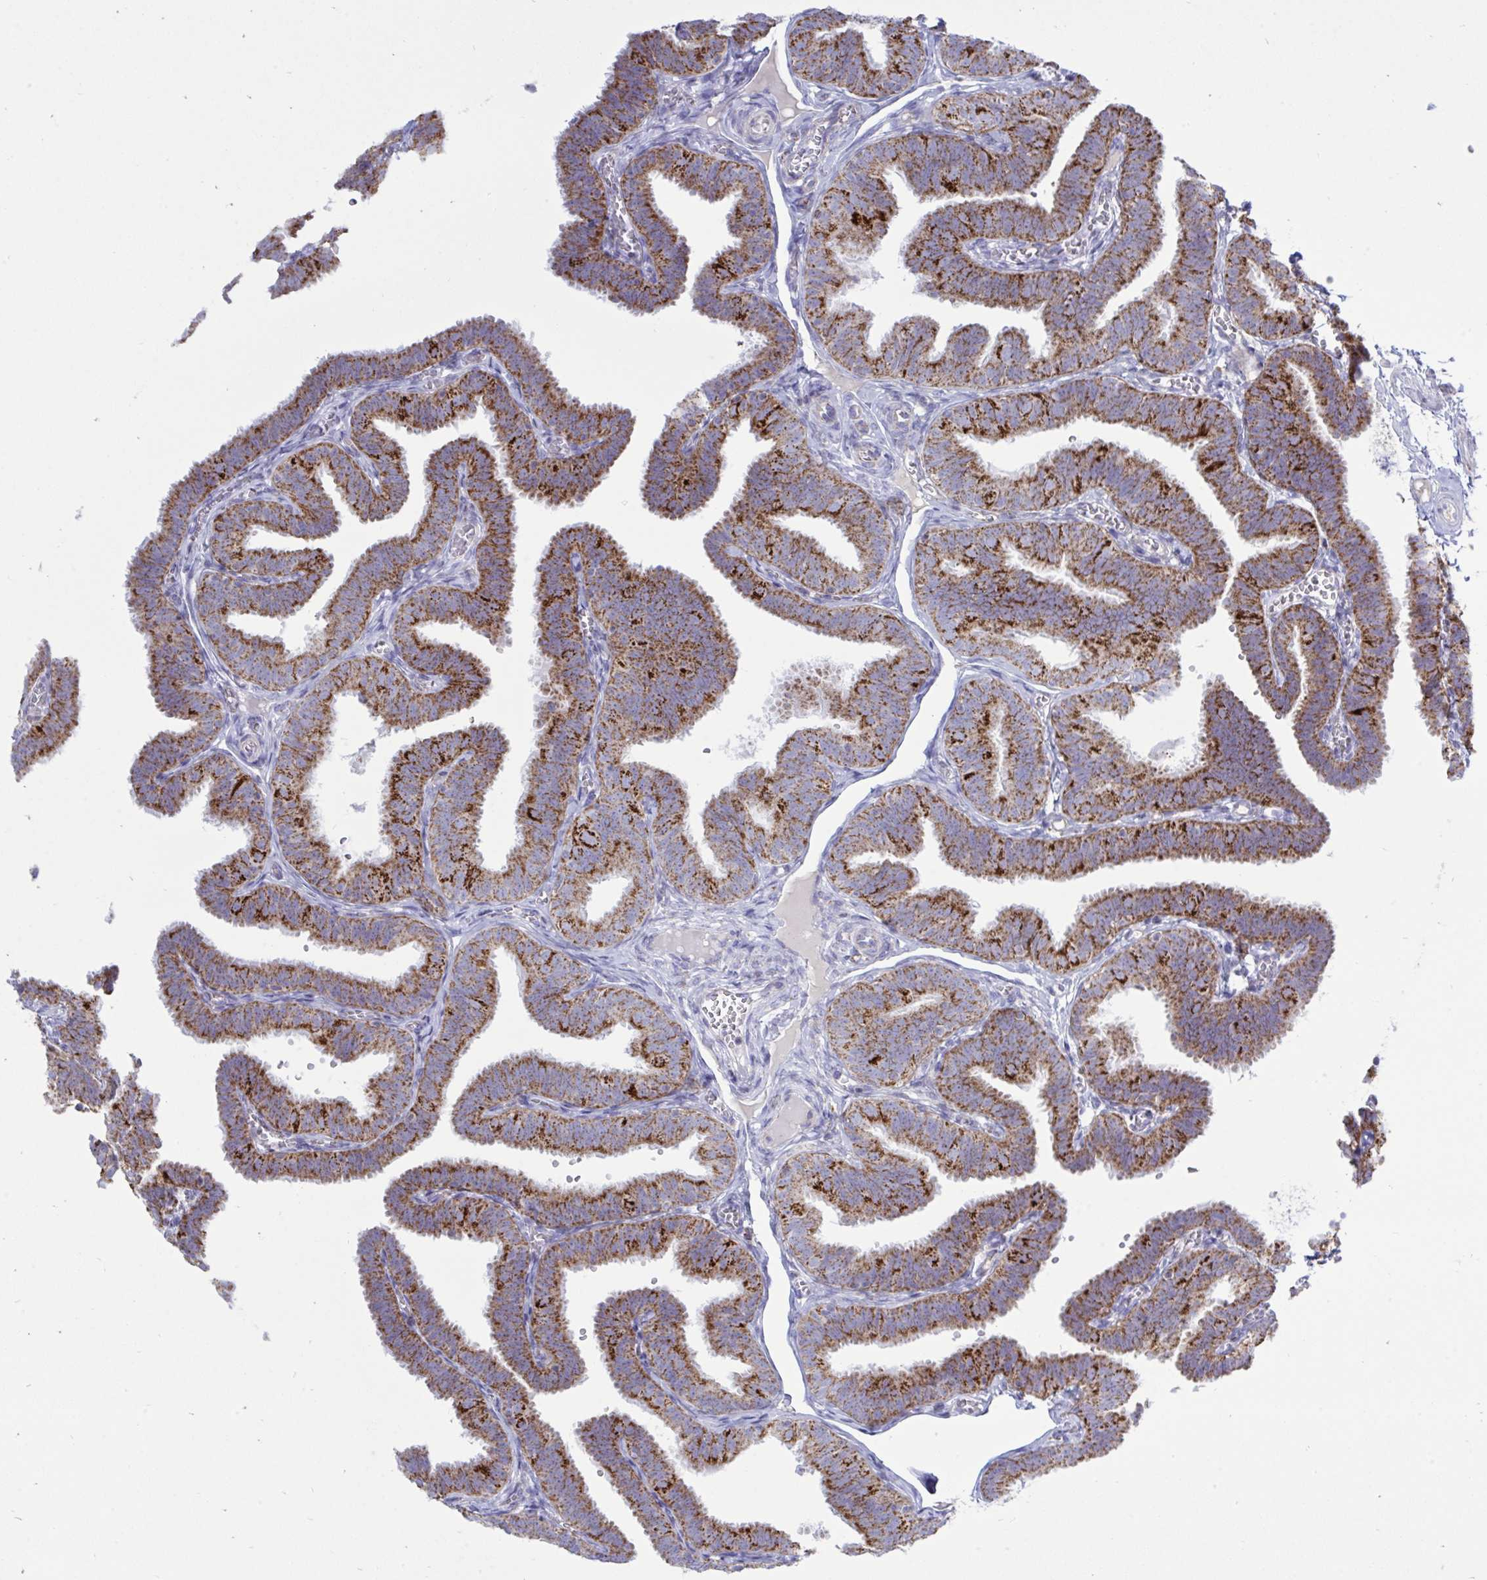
{"staining": {"intensity": "strong", "quantity": ">75%", "location": "cytoplasmic/membranous"}, "tissue": "fallopian tube", "cell_type": "Glandular cells", "image_type": "normal", "snomed": [{"axis": "morphology", "description": "Normal tissue, NOS"}, {"axis": "topography", "description": "Fallopian tube"}], "caption": "Immunohistochemical staining of benign fallopian tube reveals strong cytoplasmic/membranous protein expression in about >75% of glandular cells. (DAB (3,3'-diaminobenzidine) = brown stain, brightfield microscopy at high magnification).", "gene": "HSPE1", "patient": {"sex": "female", "age": 25}}